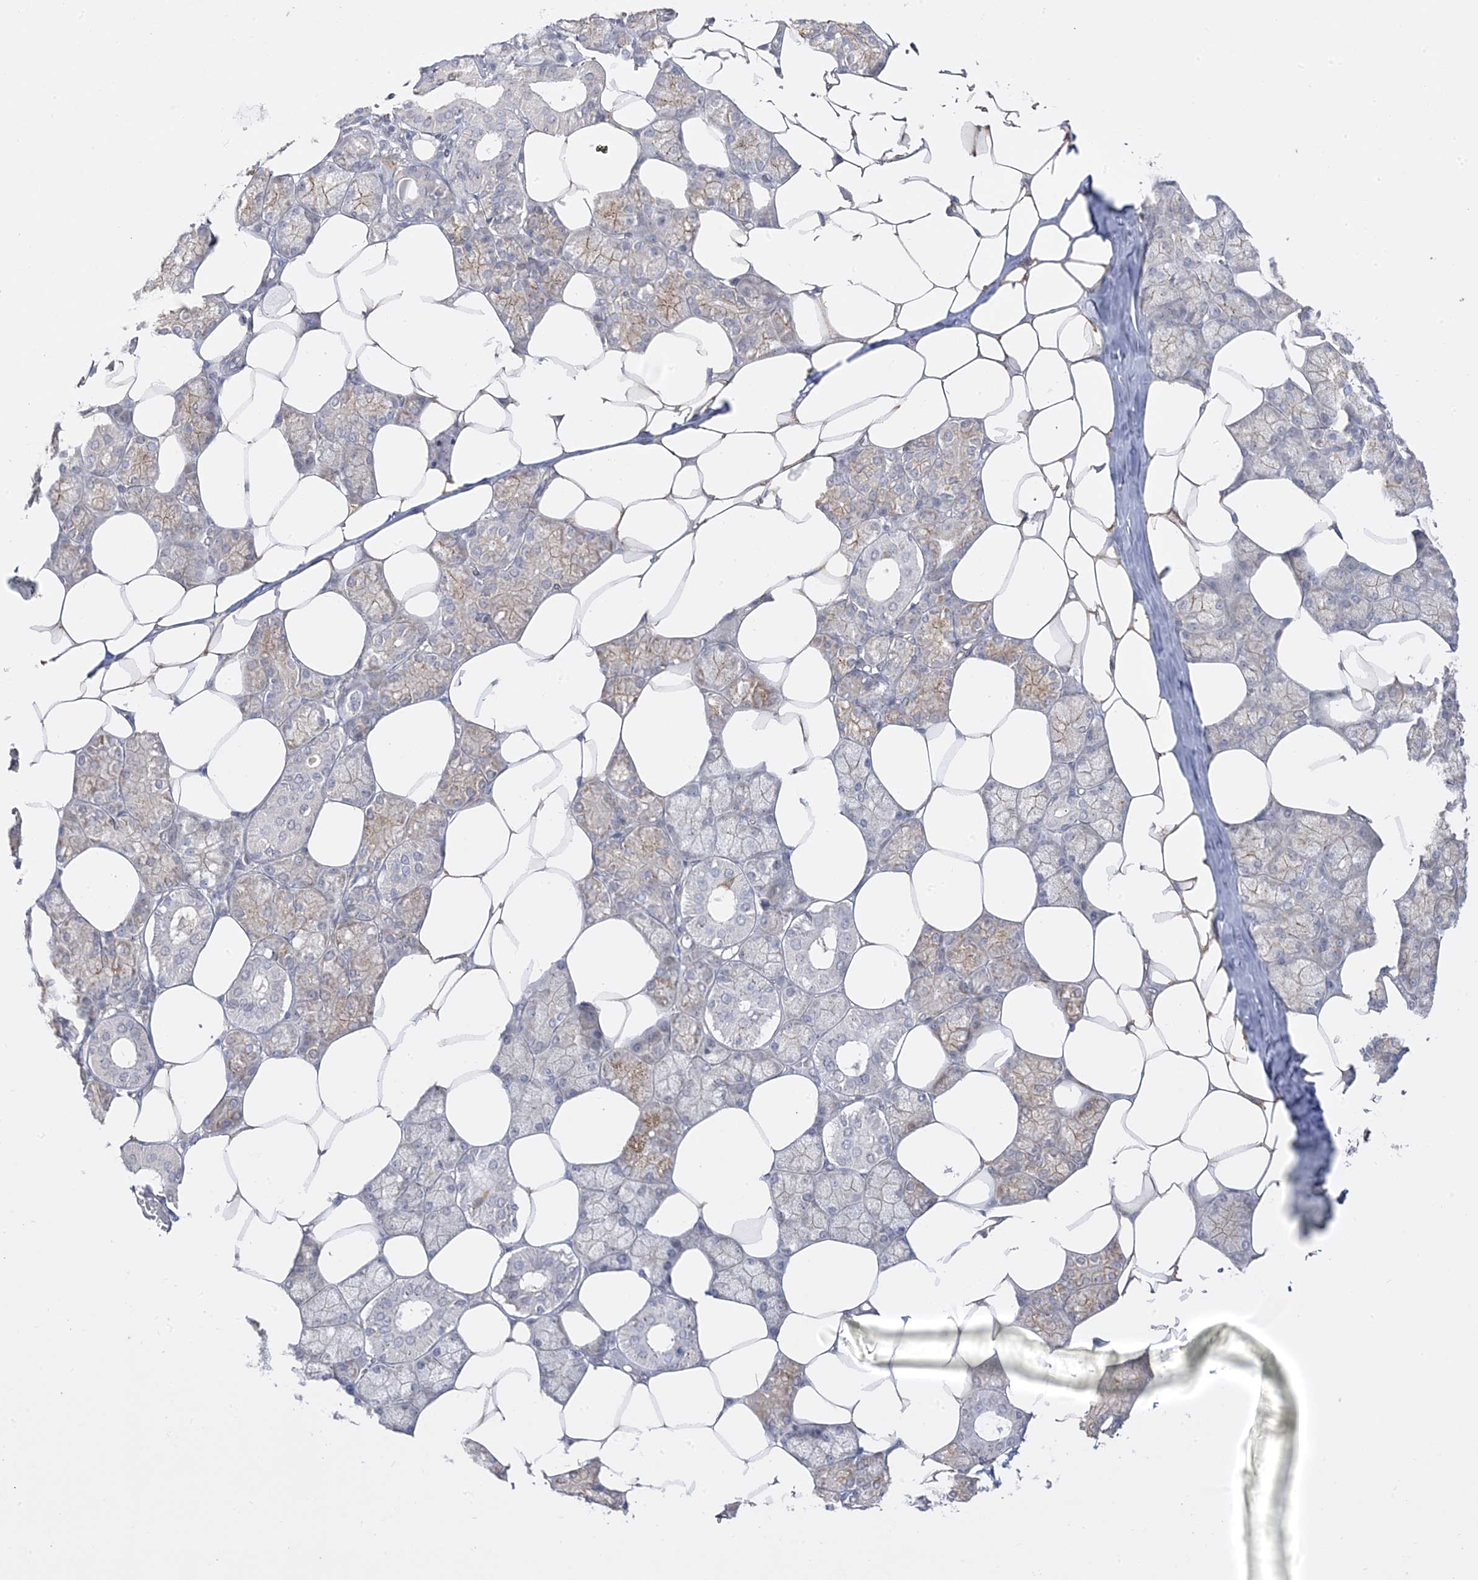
{"staining": {"intensity": "moderate", "quantity": "25%-75%", "location": "cytoplasmic/membranous"}, "tissue": "salivary gland", "cell_type": "Glandular cells", "image_type": "normal", "snomed": [{"axis": "morphology", "description": "Normal tissue, NOS"}, {"axis": "topography", "description": "Salivary gland"}], "caption": "Immunohistochemistry (IHC) (DAB) staining of normal salivary gland displays moderate cytoplasmic/membranous protein expression in approximately 25%-75% of glandular cells. (DAB (3,3'-diaminobenzidine) = brown stain, brightfield microscopy at high magnification).", "gene": "C2CD2", "patient": {"sex": "male", "age": 62}}